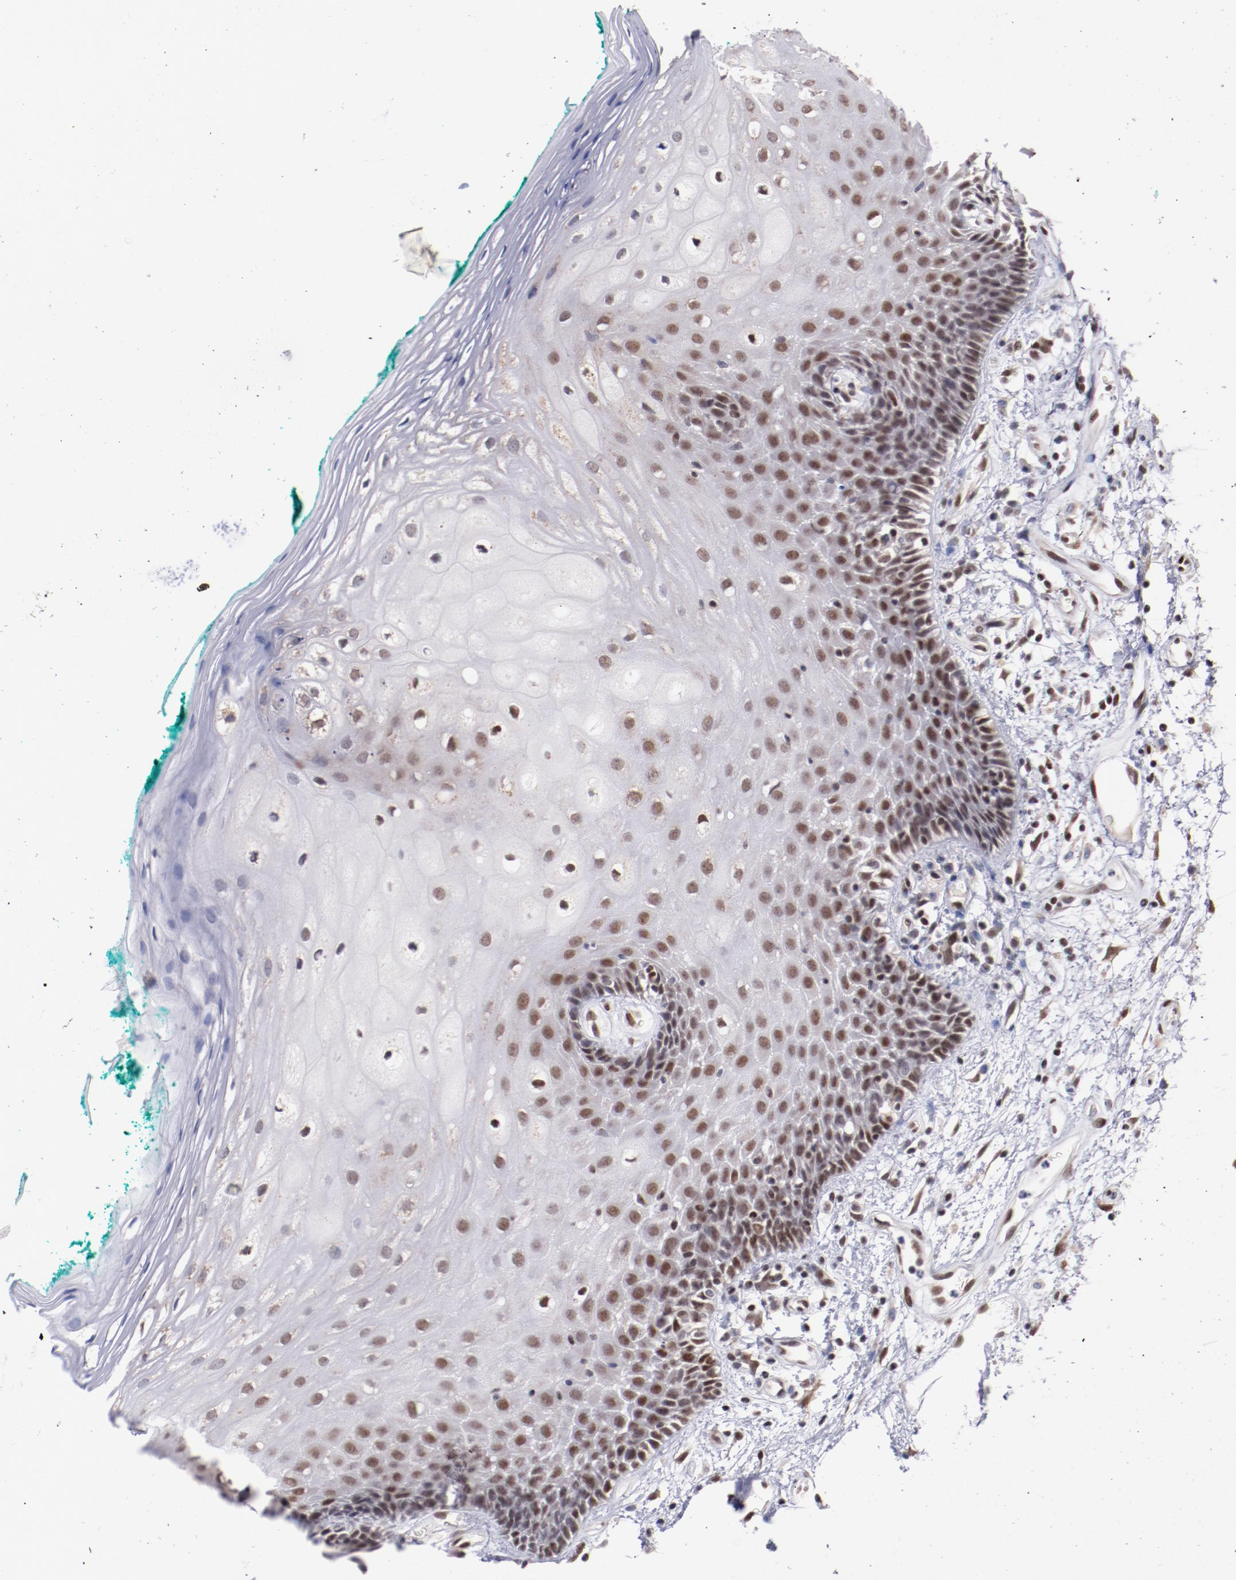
{"staining": {"intensity": "moderate", "quantity": "25%-75%", "location": "nuclear"}, "tissue": "oral mucosa", "cell_type": "Squamous epithelial cells", "image_type": "normal", "snomed": [{"axis": "morphology", "description": "Normal tissue, NOS"}, {"axis": "morphology", "description": "Squamous cell carcinoma, NOS"}, {"axis": "topography", "description": "Skeletal muscle"}, {"axis": "topography", "description": "Oral tissue"}, {"axis": "topography", "description": "Head-Neck"}], "caption": "Protein analysis of unremarkable oral mucosa displays moderate nuclear positivity in about 25%-75% of squamous epithelial cells. The protein is shown in brown color, while the nuclei are stained blue.", "gene": "SRF", "patient": {"sex": "female", "age": 84}}